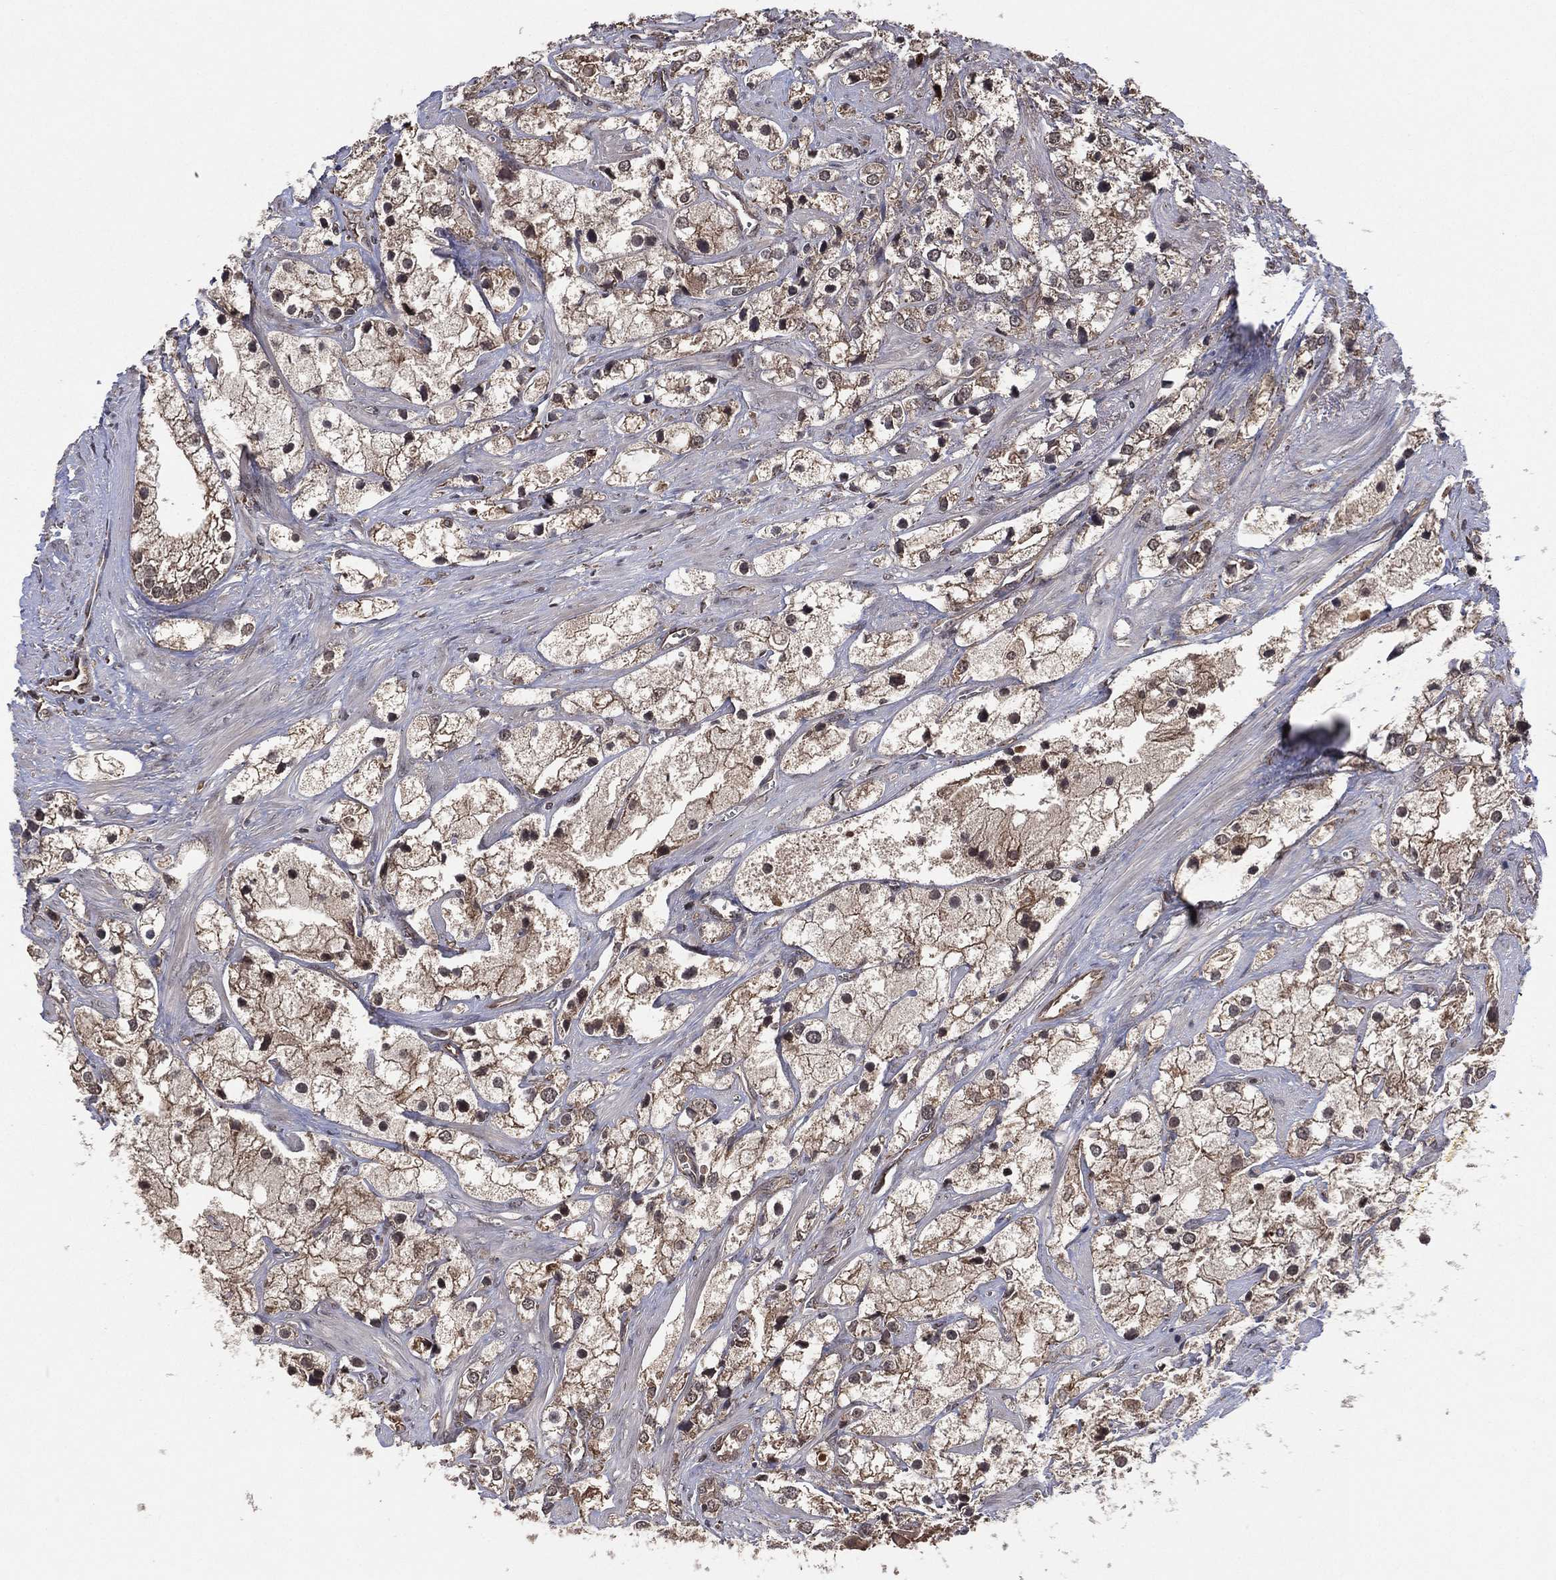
{"staining": {"intensity": "weak", "quantity": ">75%", "location": "cytoplasmic/membranous"}, "tissue": "prostate cancer", "cell_type": "Tumor cells", "image_type": "cancer", "snomed": [{"axis": "morphology", "description": "Adenocarcinoma, NOS"}, {"axis": "topography", "description": "Prostate and seminal vesicle, NOS"}, {"axis": "topography", "description": "Prostate"}], "caption": "Weak cytoplasmic/membranous positivity is seen in approximately >75% of tumor cells in prostate adenocarcinoma.", "gene": "ATG4B", "patient": {"sex": "male", "age": 79}}